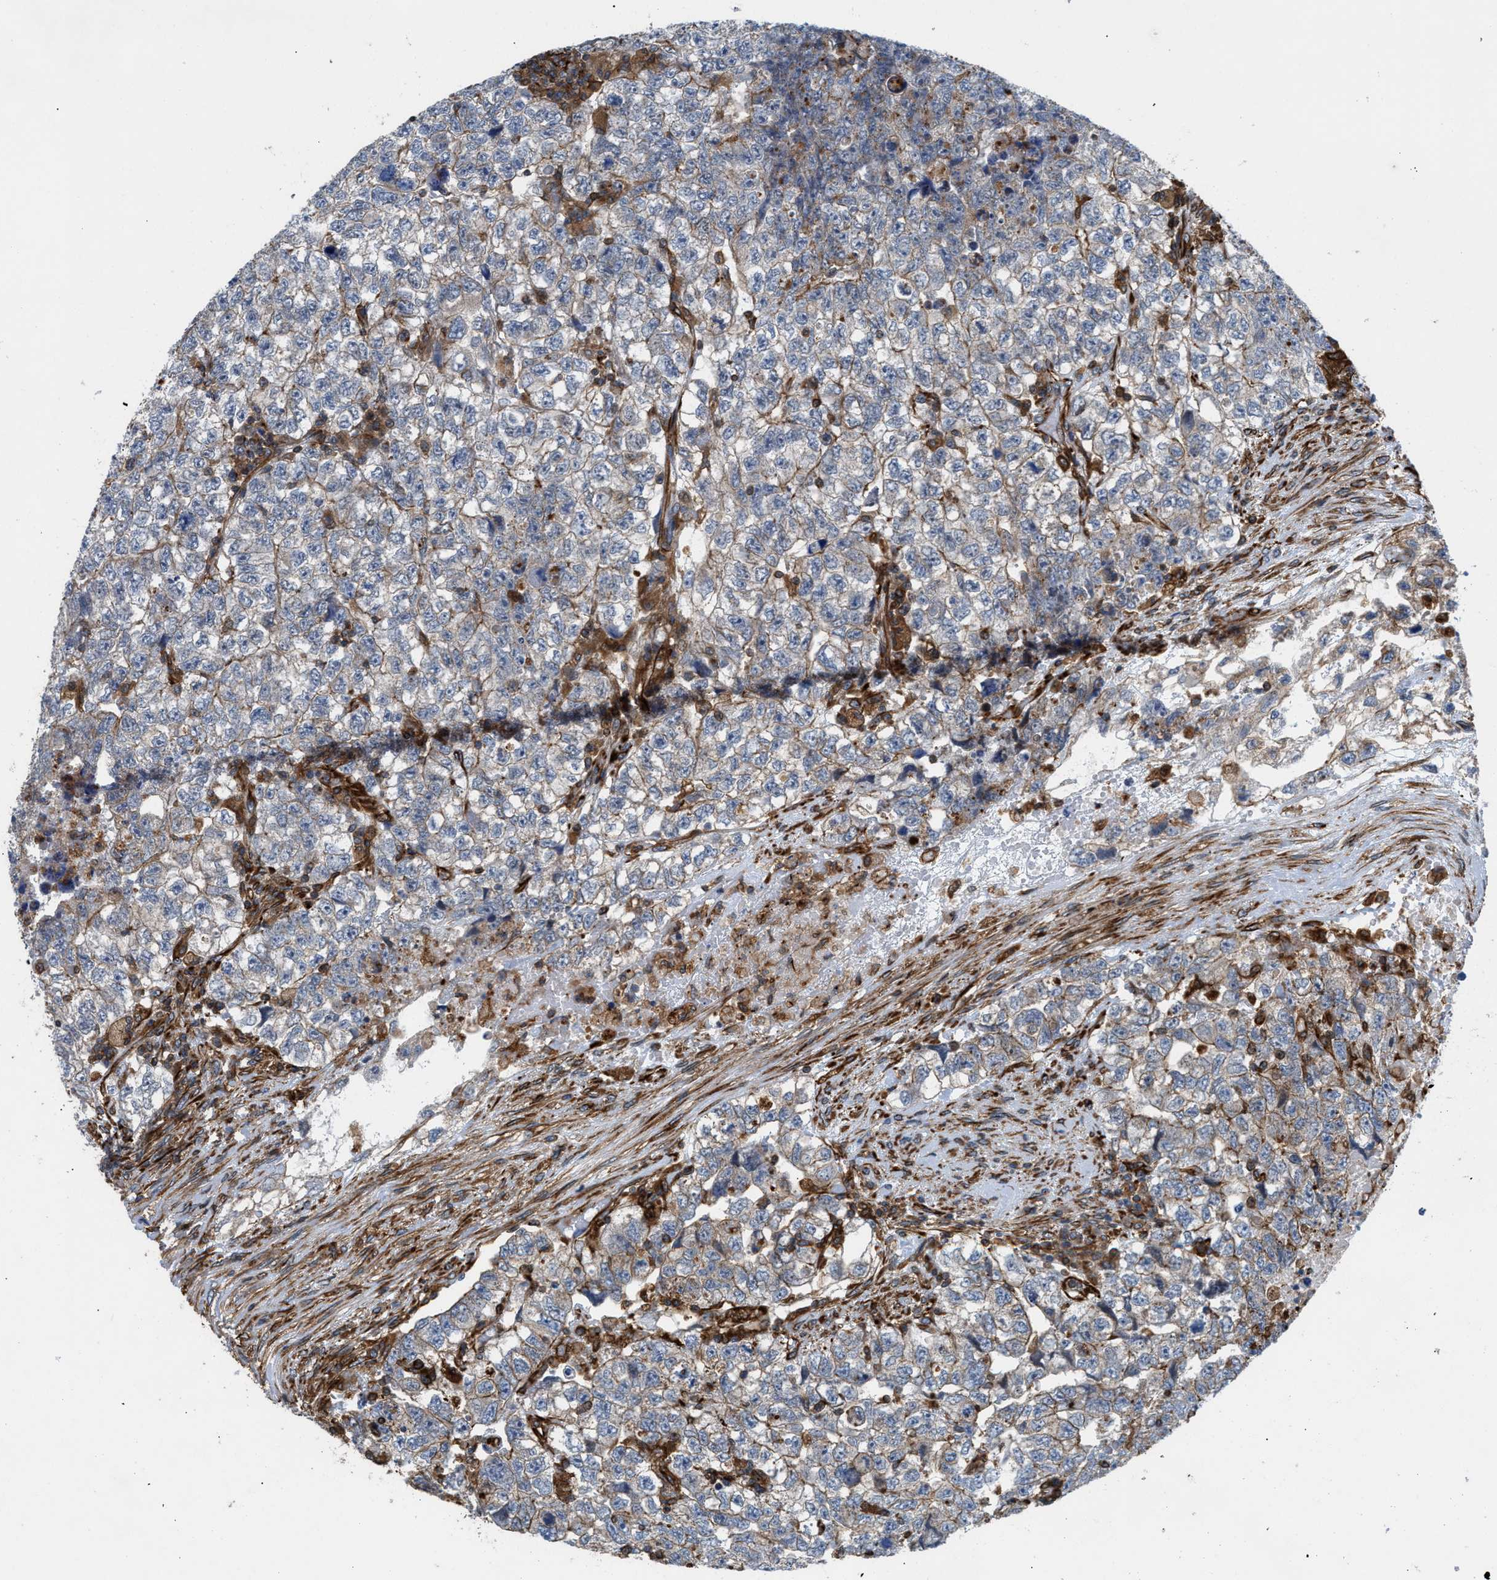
{"staining": {"intensity": "negative", "quantity": "none", "location": "none"}, "tissue": "testis cancer", "cell_type": "Tumor cells", "image_type": "cancer", "snomed": [{"axis": "morphology", "description": "Carcinoma, Embryonal, NOS"}, {"axis": "topography", "description": "Testis"}], "caption": "Tumor cells are negative for protein expression in human embryonal carcinoma (testis). The staining was performed using DAB to visualize the protein expression in brown, while the nuclei were stained in blue with hematoxylin (Magnification: 20x).", "gene": "PTPRE", "patient": {"sex": "male", "age": 36}}